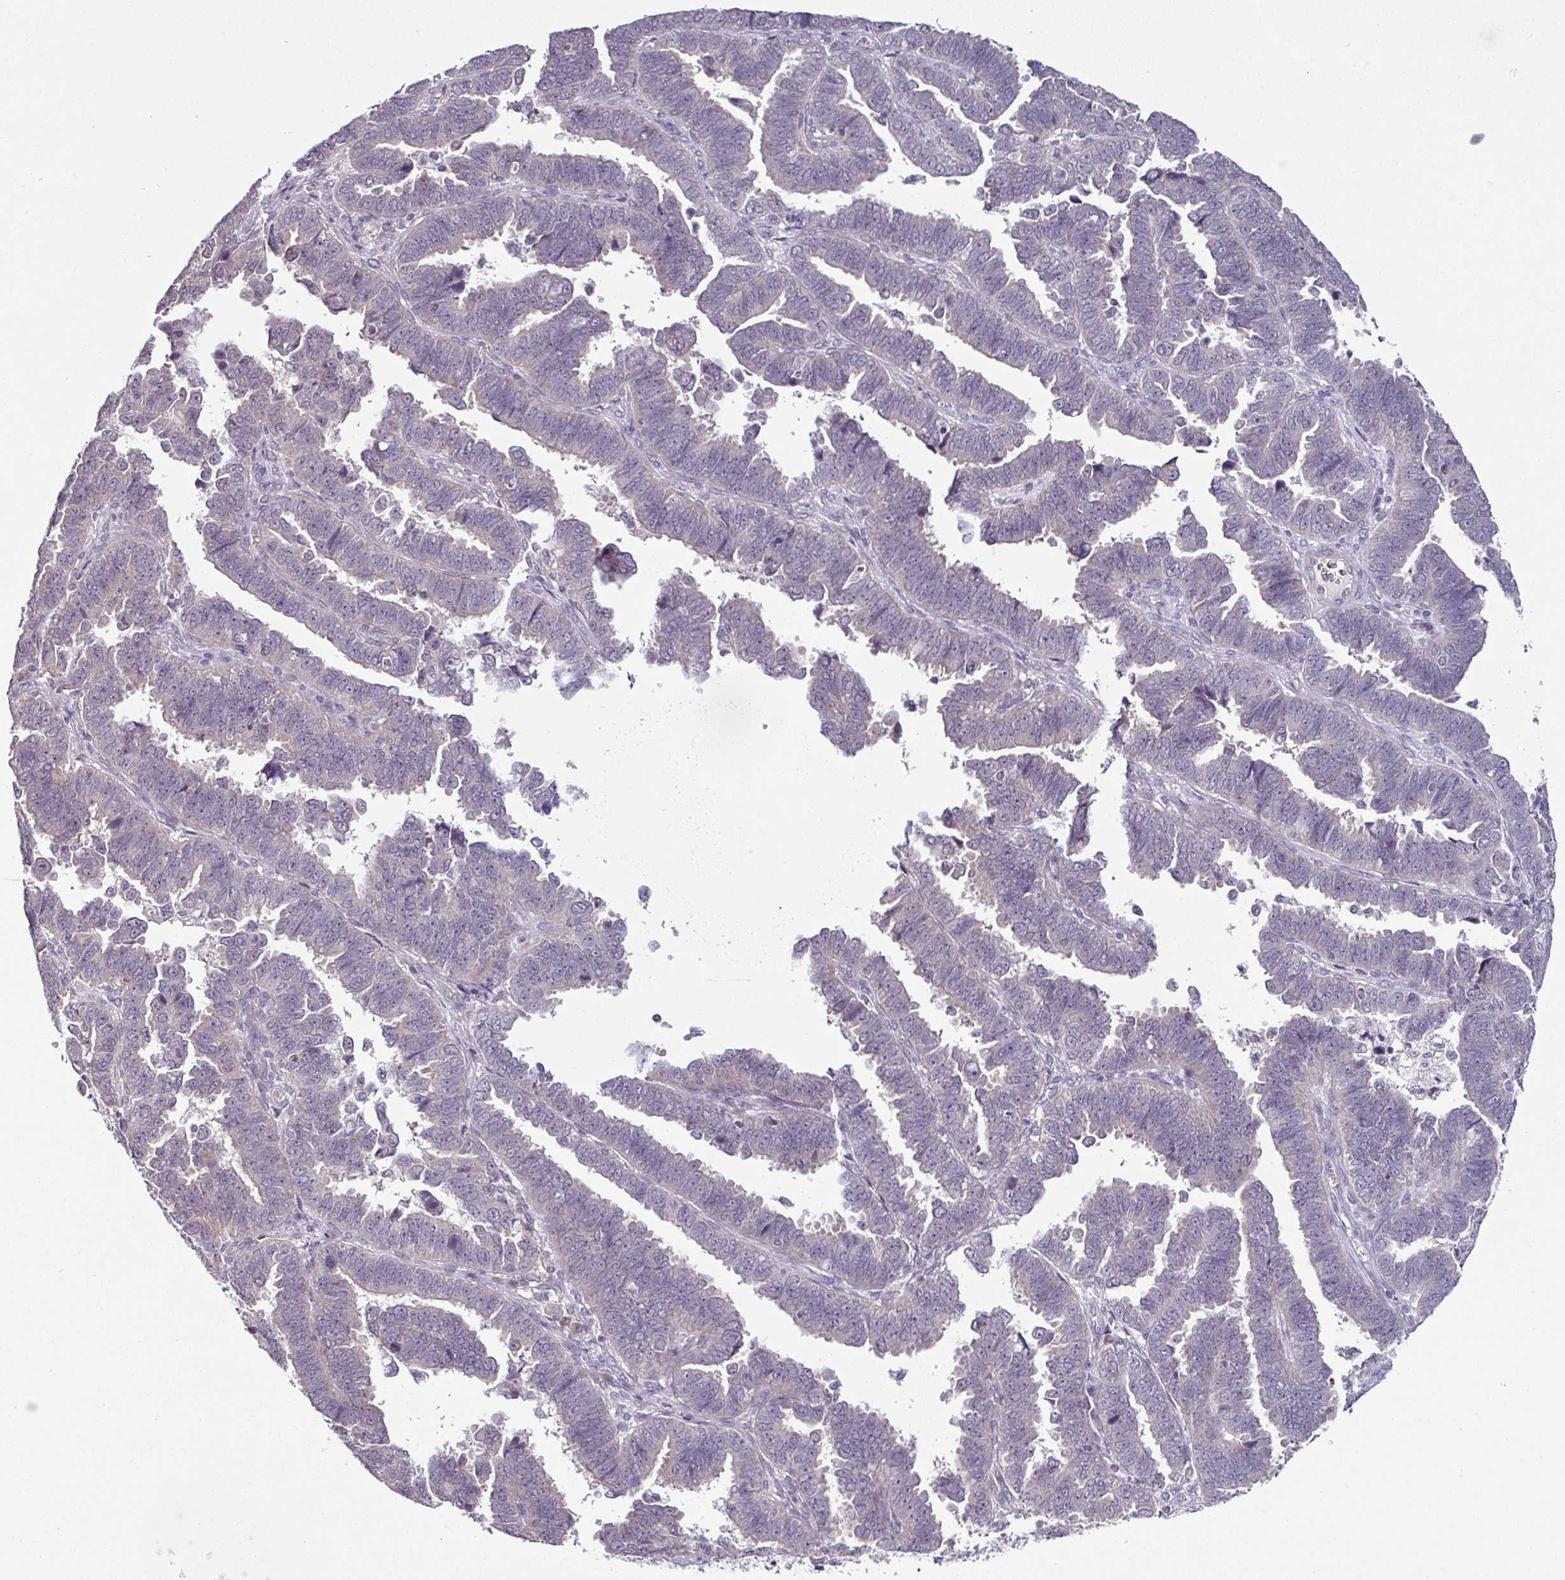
{"staining": {"intensity": "negative", "quantity": "none", "location": "none"}, "tissue": "endometrial cancer", "cell_type": "Tumor cells", "image_type": "cancer", "snomed": [{"axis": "morphology", "description": "Adenocarcinoma, NOS"}, {"axis": "topography", "description": "Endometrium"}], "caption": "The immunohistochemistry (IHC) micrograph has no significant expression in tumor cells of endometrial cancer (adenocarcinoma) tissue.", "gene": "OR52D1", "patient": {"sex": "female", "age": 75}}